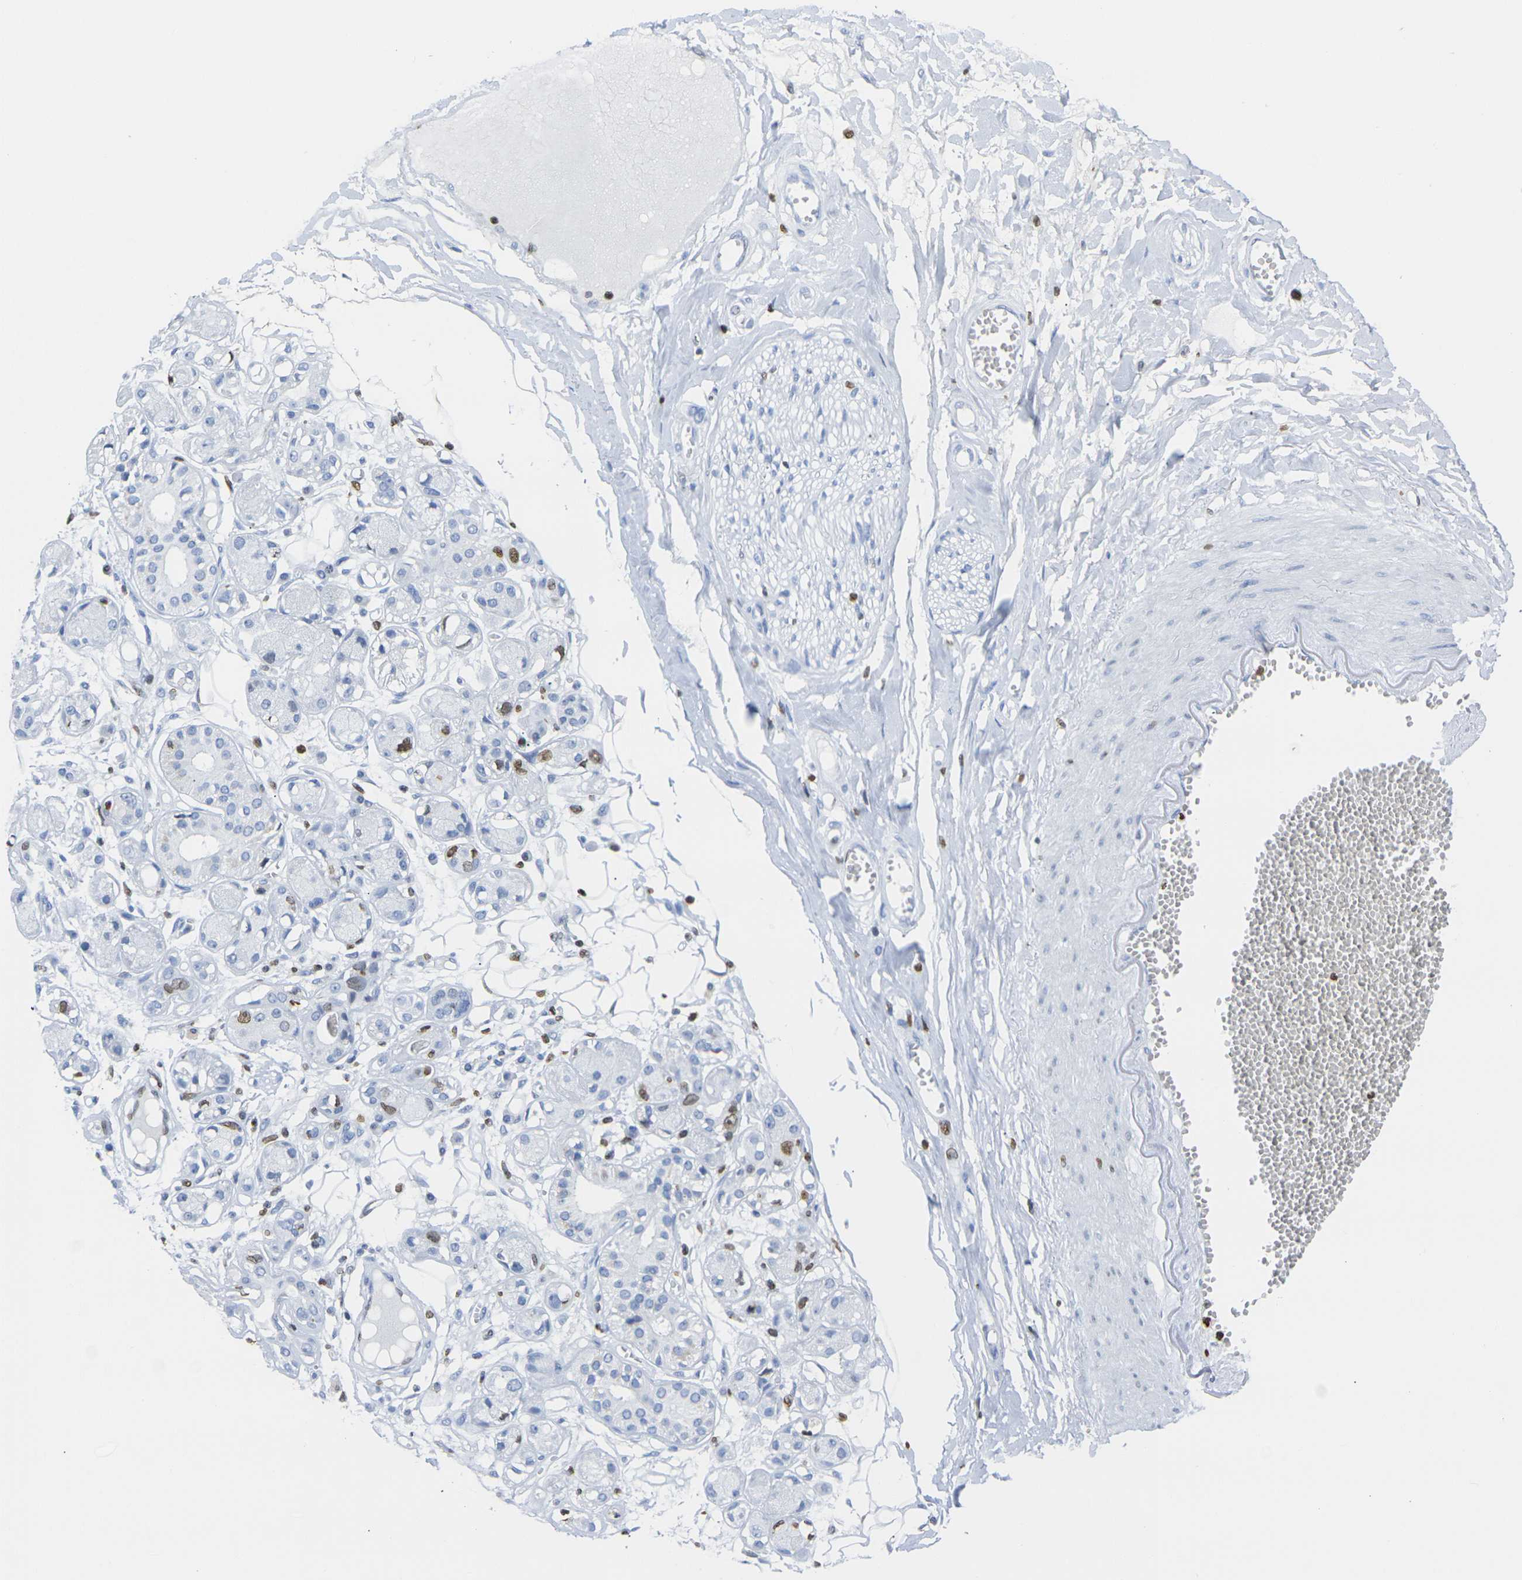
{"staining": {"intensity": "negative", "quantity": "none", "location": "none"}, "tissue": "adipose tissue", "cell_type": "Adipocytes", "image_type": "normal", "snomed": [{"axis": "morphology", "description": "Normal tissue, NOS"}, {"axis": "morphology", "description": "Inflammation, NOS"}, {"axis": "topography", "description": "Salivary gland"}, {"axis": "topography", "description": "Peripheral nerve tissue"}], "caption": "Immunohistochemical staining of benign adipose tissue exhibits no significant staining in adipocytes.", "gene": "DRAXIN", "patient": {"sex": "female", "age": 75}}